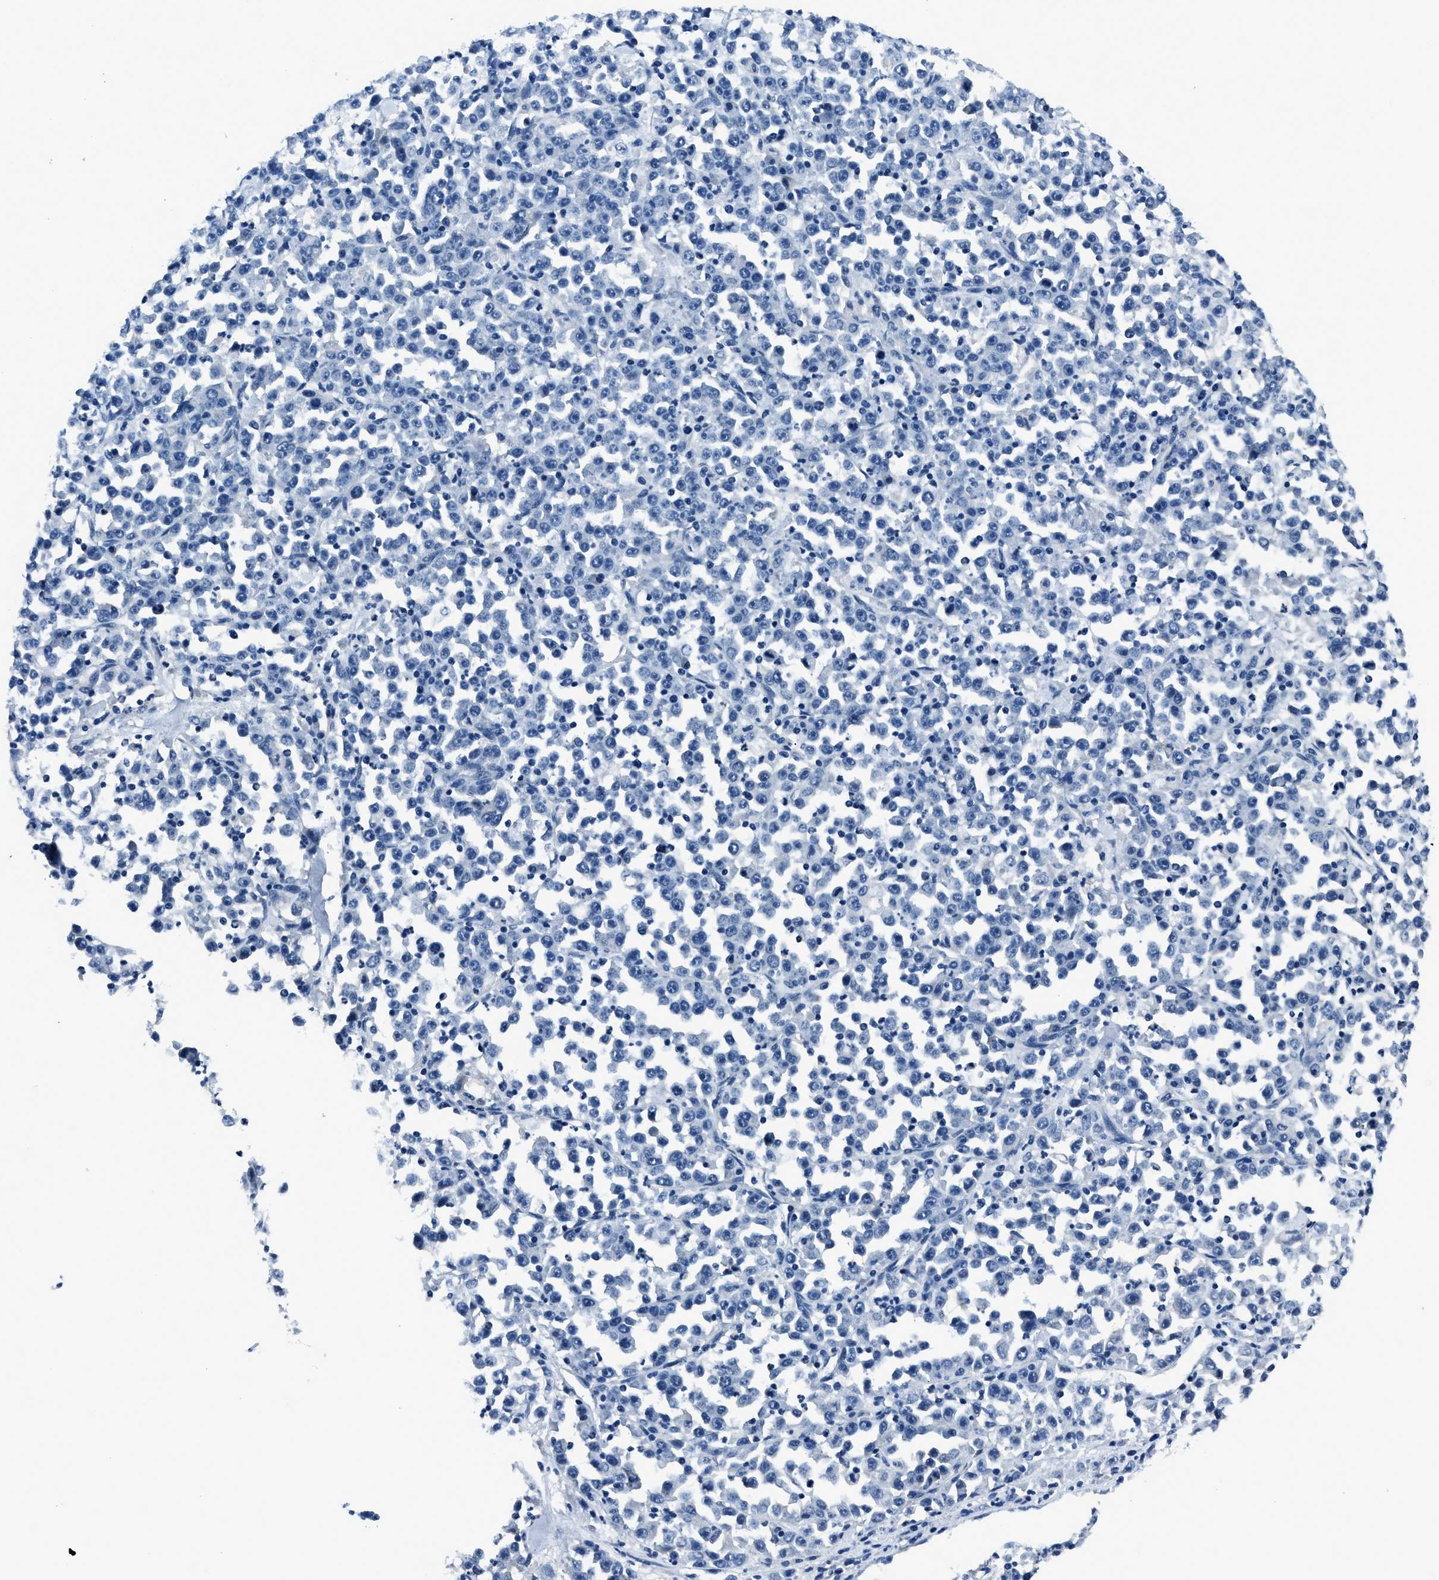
{"staining": {"intensity": "negative", "quantity": "none", "location": "none"}, "tissue": "stomach cancer", "cell_type": "Tumor cells", "image_type": "cancer", "snomed": [{"axis": "morphology", "description": "Normal tissue, NOS"}, {"axis": "morphology", "description": "Adenocarcinoma, NOS"}, {"axis": "topography", "description": "Stomach, upper"}, {"axis": "topography", "description": "Stomach"}], "caption": "The histopathology image reveals no staining of tumor cells in stomach adenocarcinoma.", "gene": "GJA3", "patient": {"sex": "male", "age": 59}}